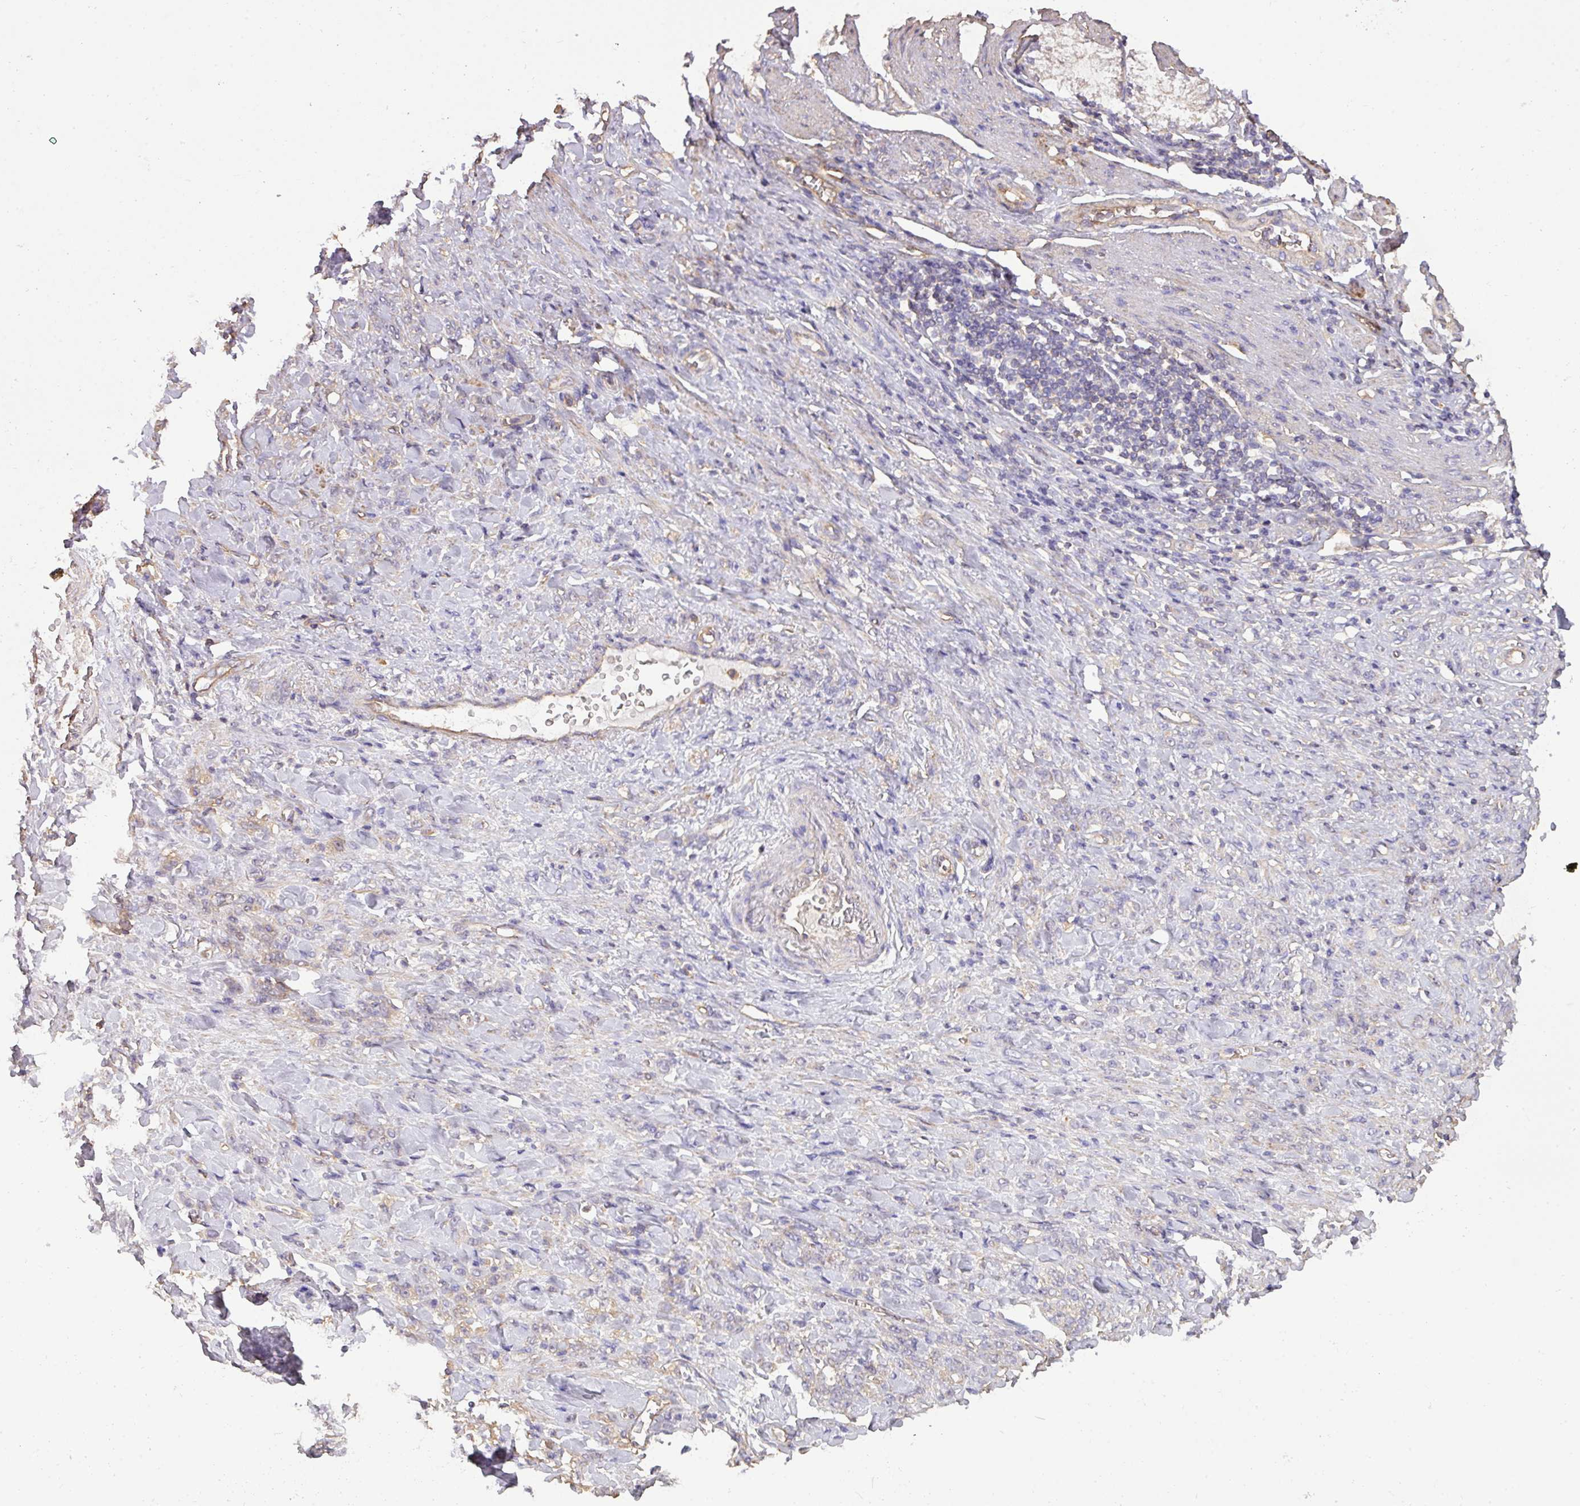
{"staining": {"intensity": "negative", "quantity": "none", "location": "none"}, "tissue": "stomach cancer", "cell_type": "Tumor cells", "image_type": "cancer", "snomed": [{"axis": "morphology", "description": "Normal tissue, NOS"}, {"axis": "morphology", "description": "Adenocarcinoma, NOS"}, {"axis": "topography", "description": "Stomach"}], "caption": "Tumor cells show no significant protein positivity in stomach cancer (adenocarcinoma).", "gene": "CALML4", "patient": {"sex": "male", "age": 82}}